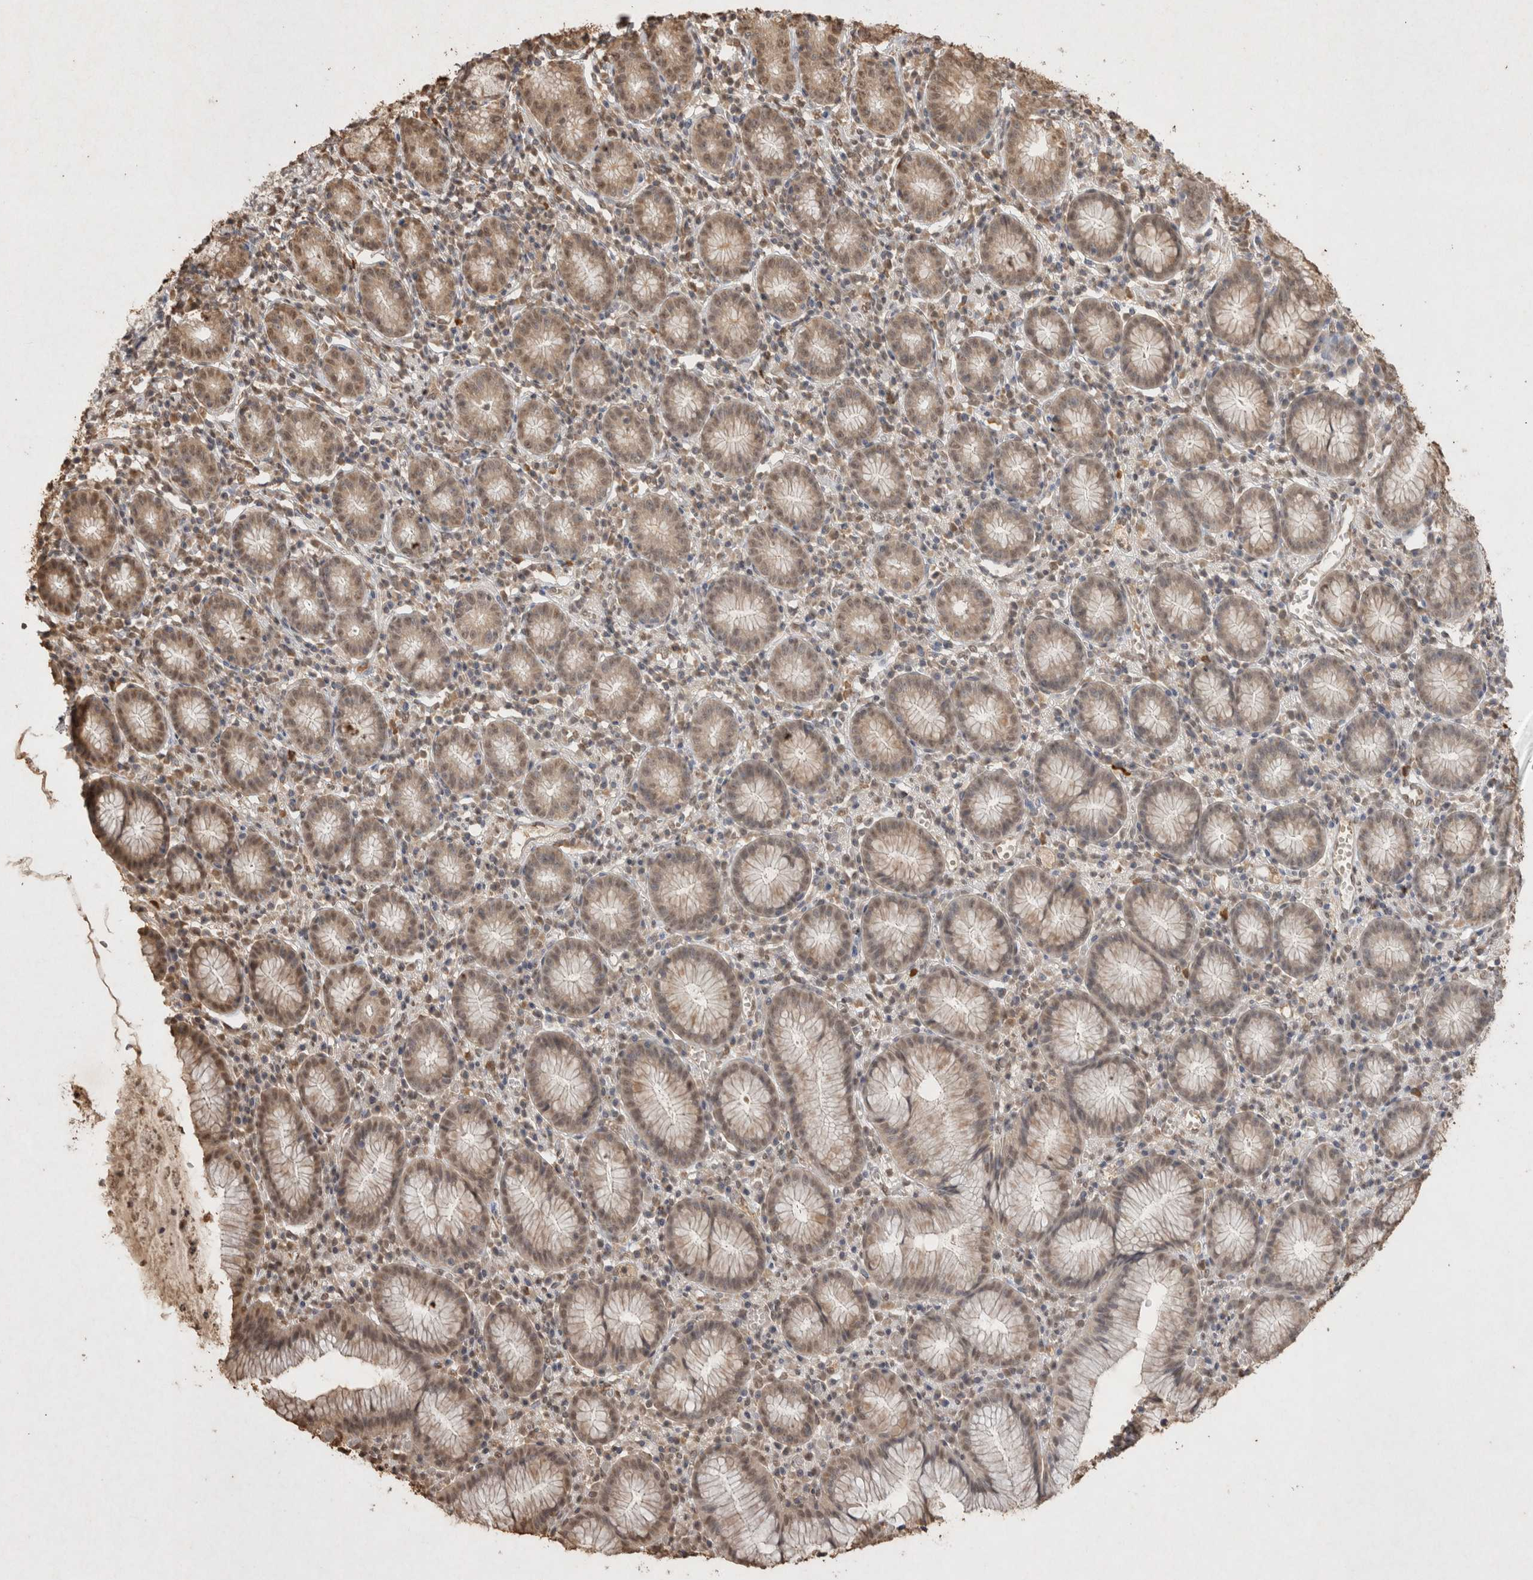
{"staining": {"intensity": "moderate", "quantity": ">75%", "location": "cytoplasmic/membranous,nuclear"}, "tissue": "stomach", "cell_type": "Glandular cells", "image_type": "normal", "snomed": [{"axis": "morphology", "description": "Normal tissue, NOS"}, {"axis": "topography", "description": "Stomach"}], "caption": "Immunohistochemical staining of benign stomach shows moderate cytoplasmic/membranous,nuclear protein expression in approximately >75% of glandular cells. (DAB IHC with brightfield microscopy, high magnification).", "gene": "MLX", "patient": {"sex": "male", "age": 55}}